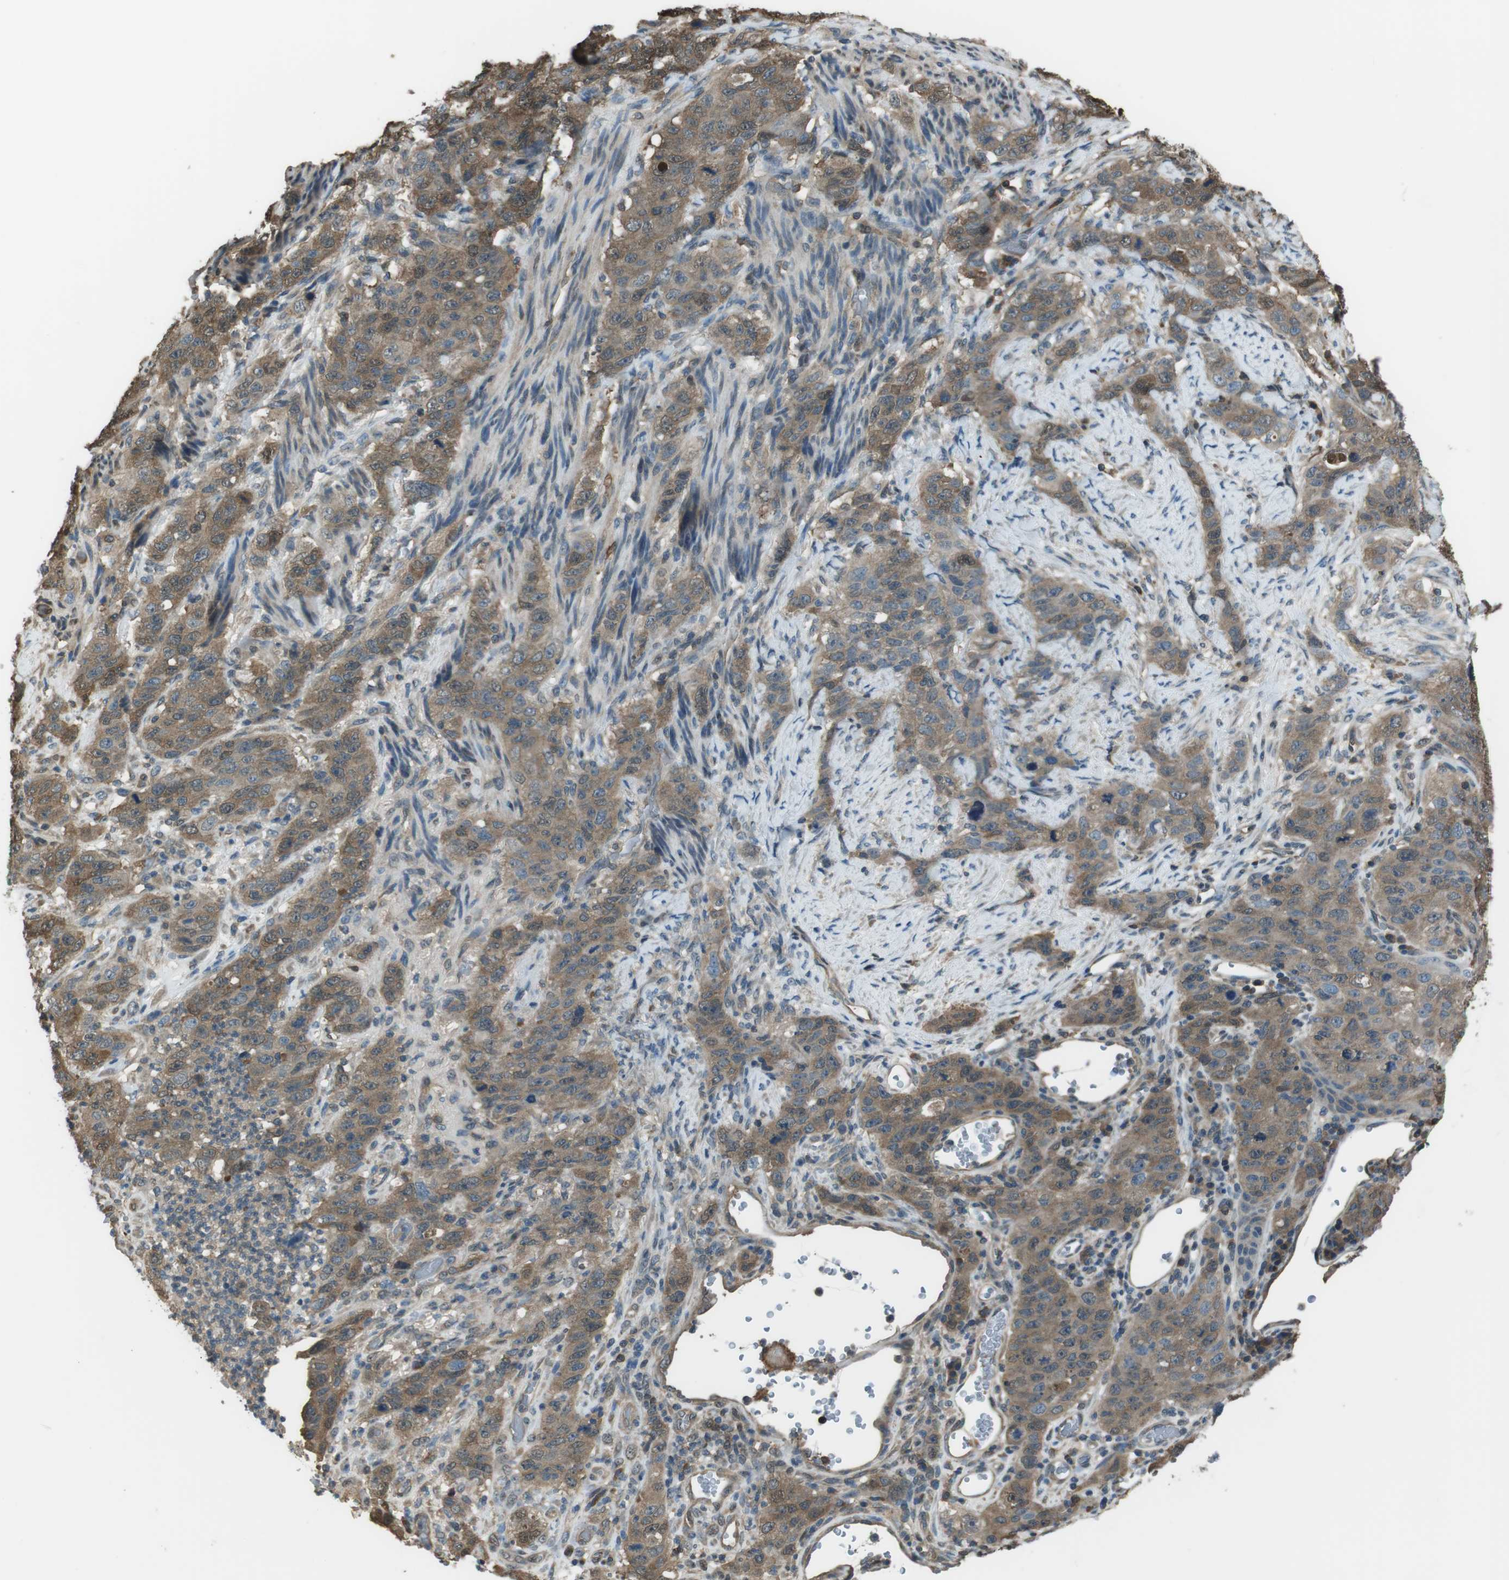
{"staining": {"intensity": "weak", "quantity": ">75%", "location": "cytoplasmic/membranous,nuclear"}, "tissue": "stomach cancer", "cell_type": "Tumor cells", "image_type": "cancer", "snomed": [{"axis": "morphology", "description": "Adenocarcinoma, NOS"}, {"axis": "topography", "description": "Stomach"}], "caption": "DAB immunohistochemical staining of human stomach adenocarcinoma displays weak cytoplasmic/membranous and nuclear protein positivity in about >75% of tumor cells.", "gene": "TWSG1", "patient": {"sex": "male", "age": 48}}